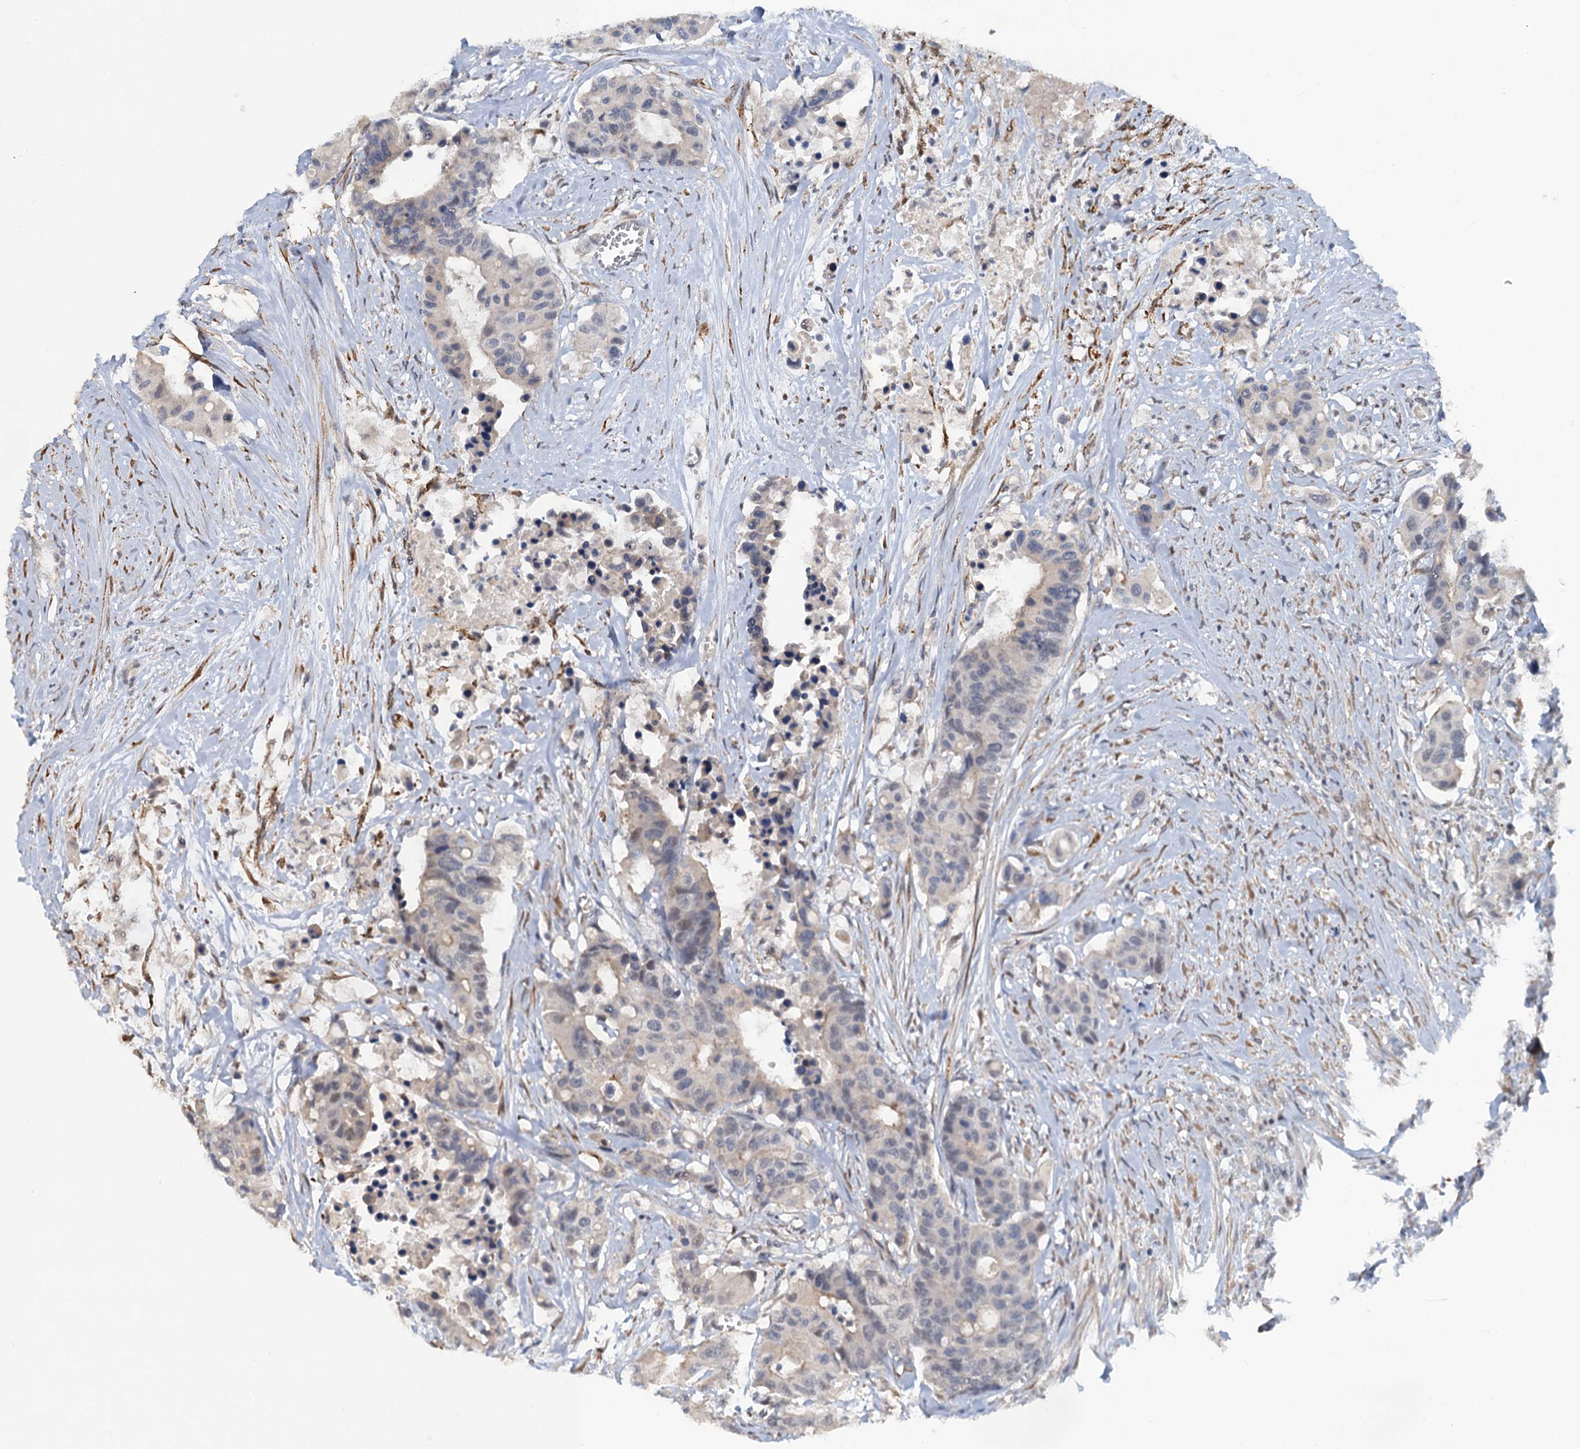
{"staining": {"intensity": "weak", "quantity": "<25%", "location": "nuclear"}, "tissue": "colorectal cancer", "cell_type": "Tumor cells", "image_type": "cancer", "snomed": [{"axis": "morphology", "description": "Adenocarcinoma, NOS"}, {"axis": "topography", "description": "Colon"}], "caption": "Tumor cells are negative for protein expression in human colorectal cancer.", "gene": "MYO16", "patient": {"sex": "male", "age": 77}}